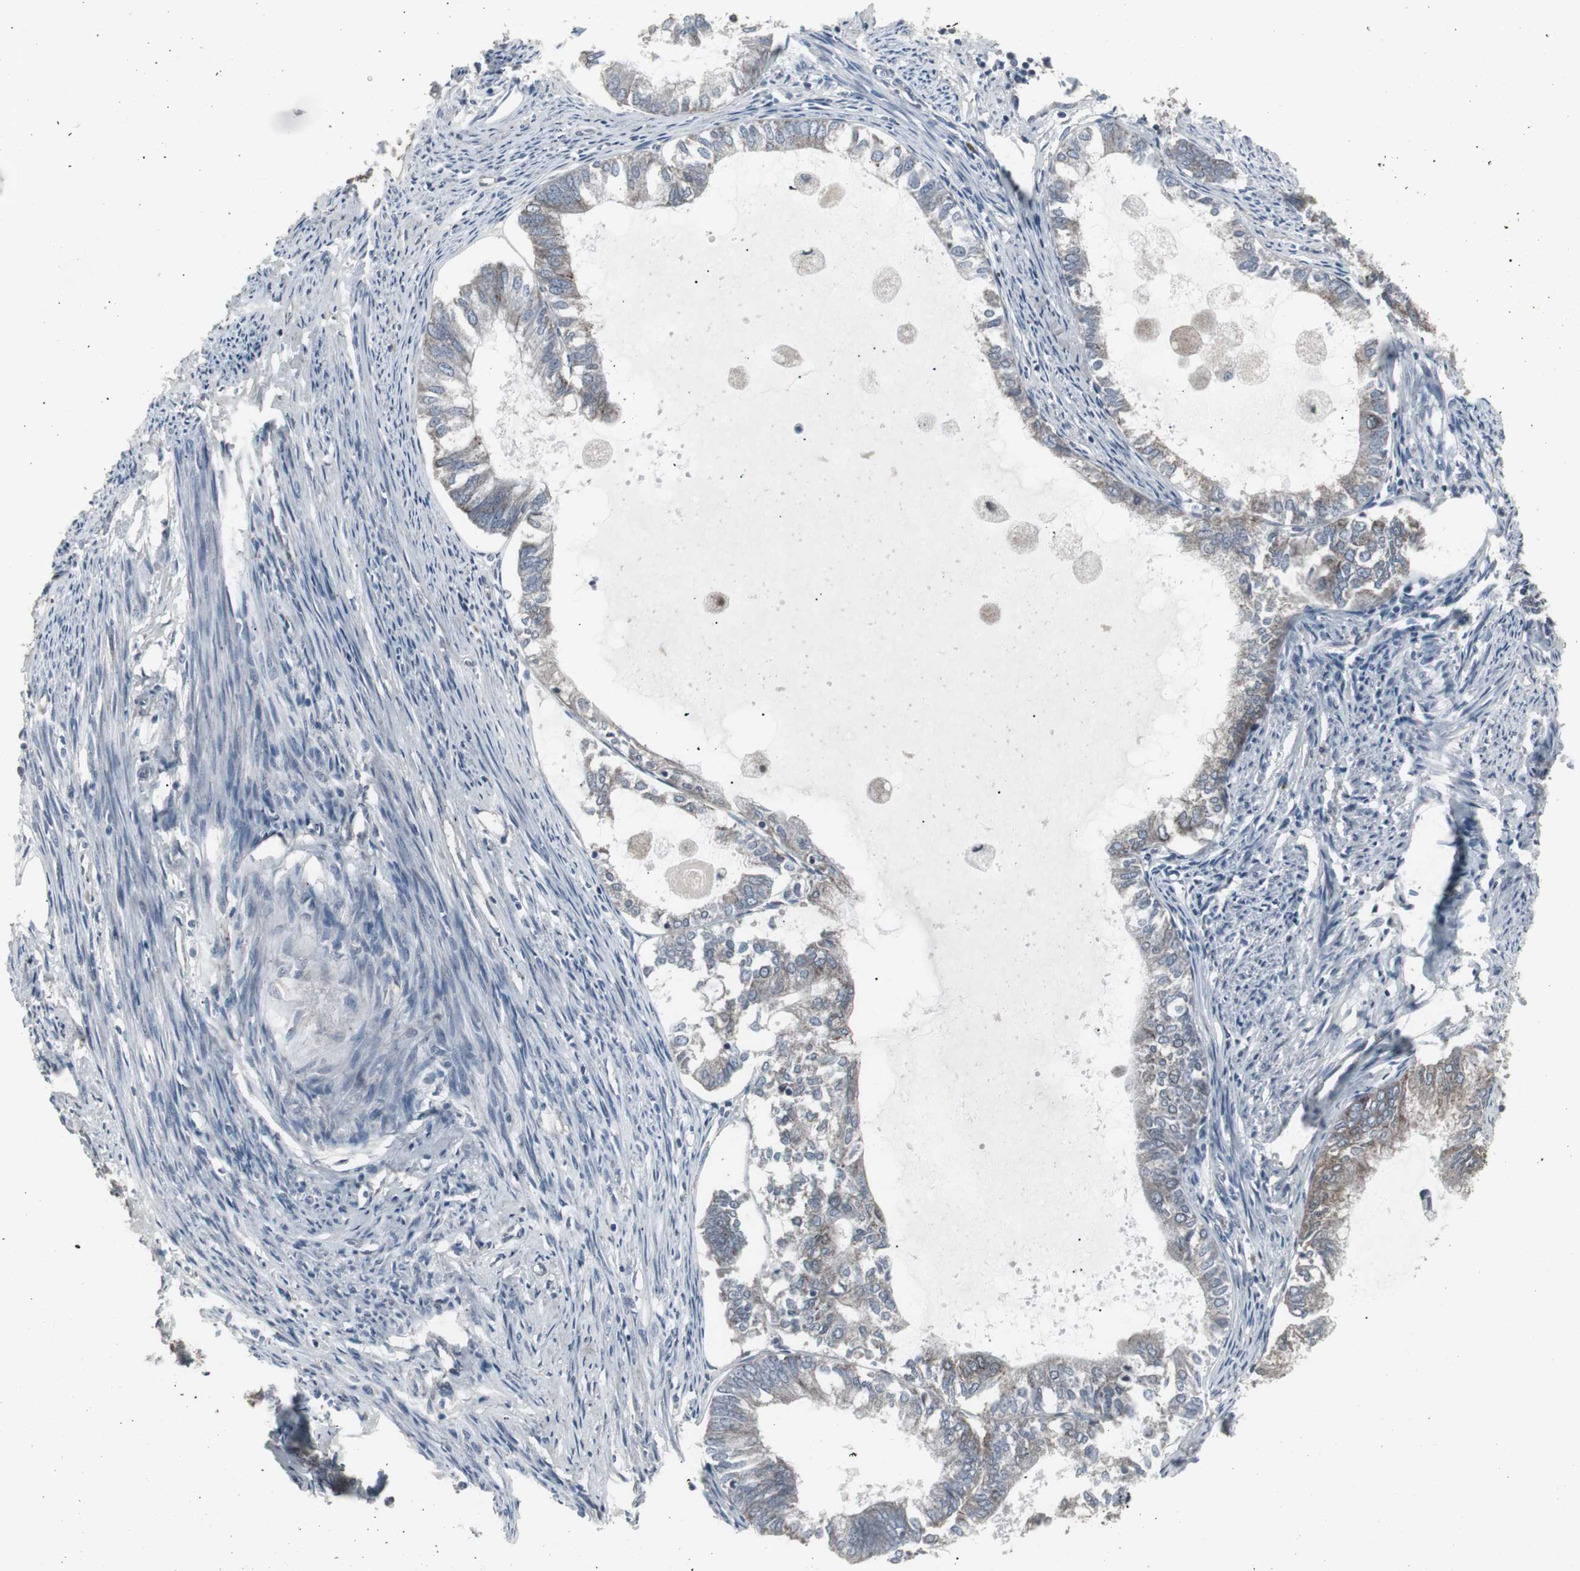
{"staining": {"intensity": "weak", "quantity": "<25%", "location": "cytoplasmic/membranous"}, "tissue": "endometrial cancer", "cell_type": "Tumor cells", "image_type": "cancer", "snomed": [{"axis": "morphology", "description": "Adenocarcinoma, NOS"}, {"axis": "topography", "description": "Endometrium"}], "caption": "DAB (3,3'-diaminobenzidine) immunohistochemical staining of adenocarcinoma (endometrial) reveals no significant positivity in tumor cells.", "gene": "SSTR2", "patient": {"sex": "female", "age": 86}}